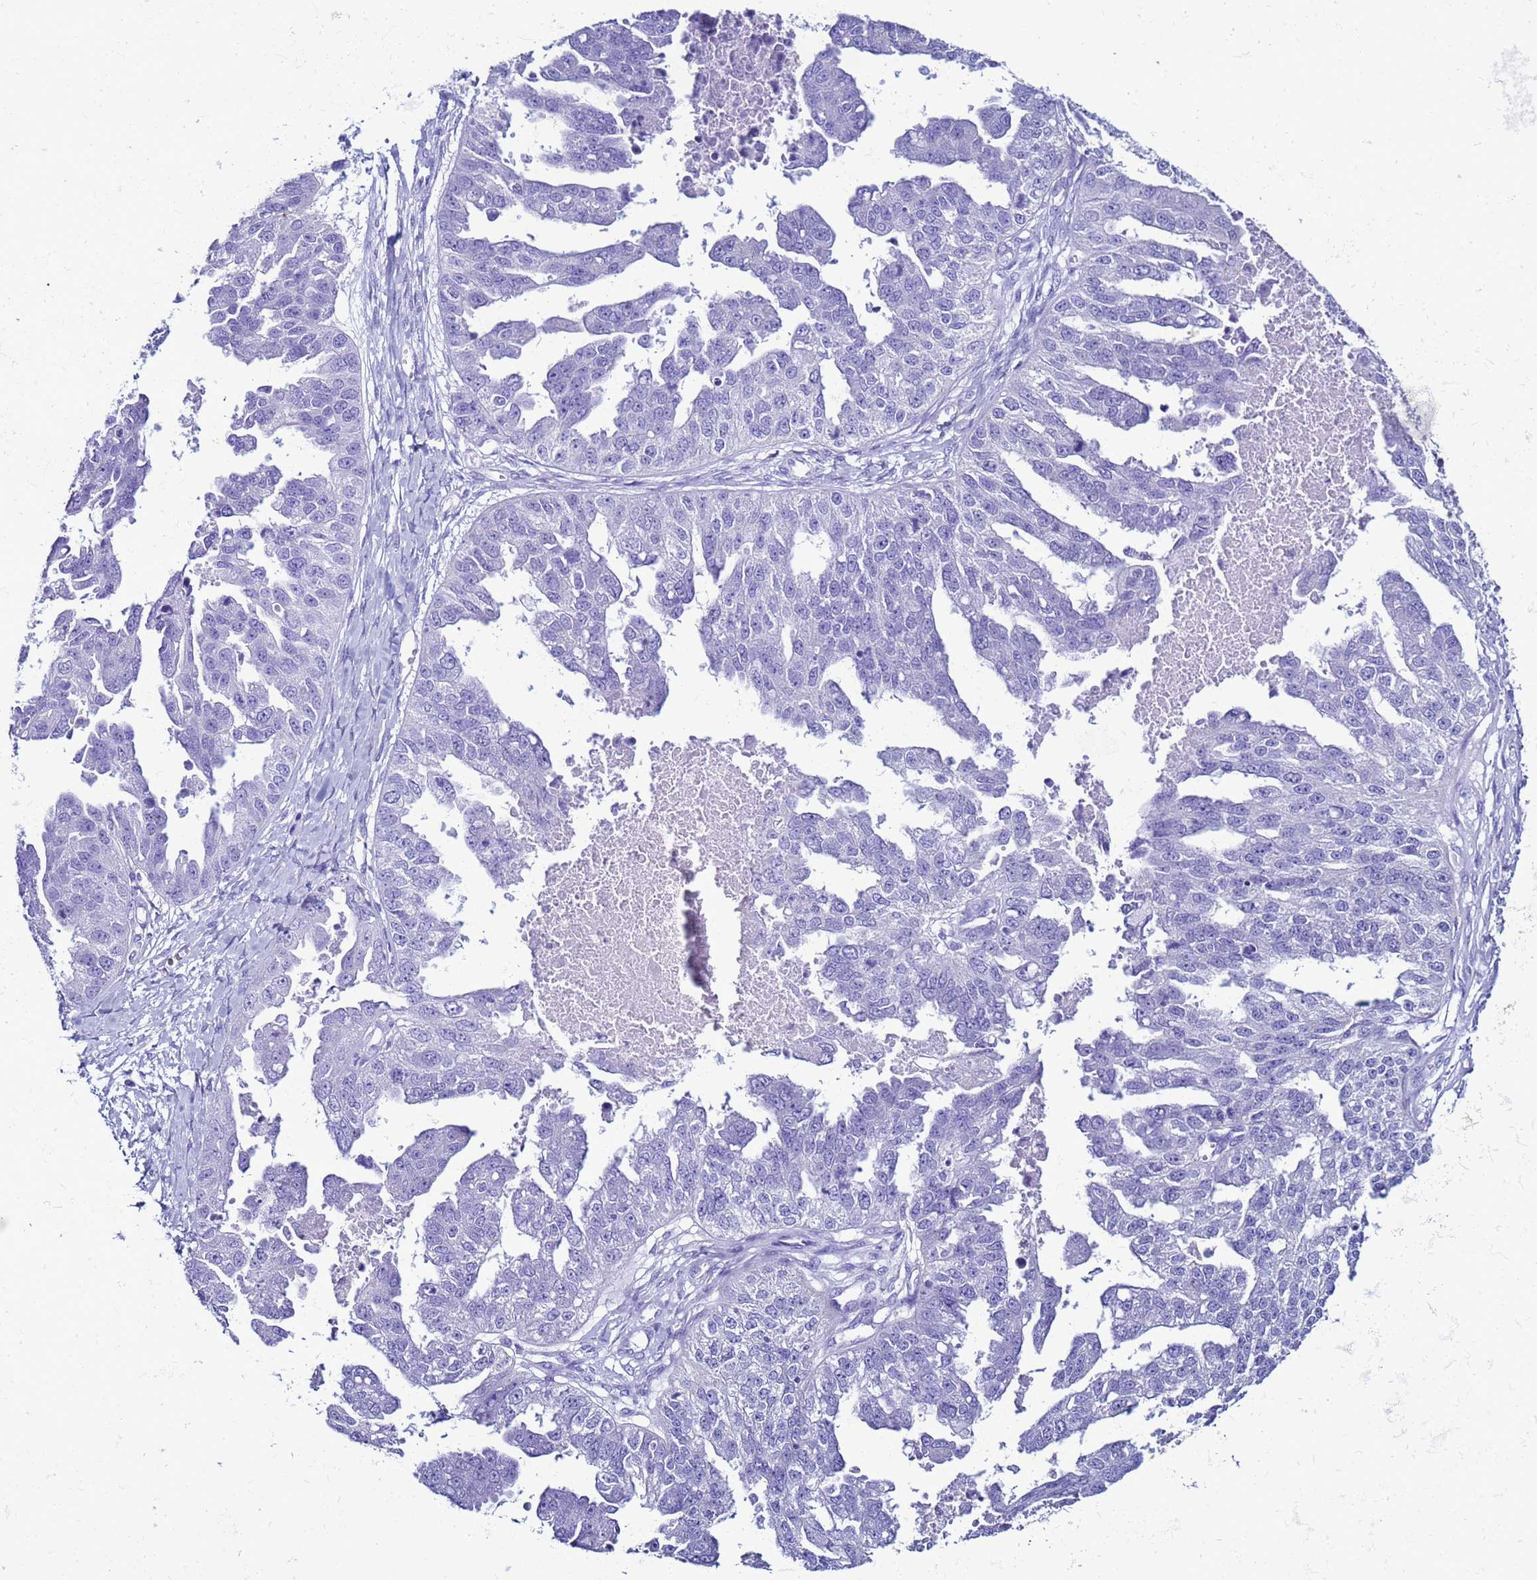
{"staining": {"intensity": "negative", "quantity": "none", "location": "none"}, "tissue": "ovarian cancer", "cell_type": "Tumor cells", "image_type": "cancer", "snomed": [{"axis": "morphology", "description": "Cystadenocarcinoma, serous, NOS"}, {"axis": "topography", "description": "Ovary"}], "caption": "An immunohistochemistry (IHC) photomicrograph of ovarian cancer (serous cystadenocarcinoma) is shown. There is no staining in tumor cells of ovarian cancer (serous cystadenocarcinoma).", "gene": "LCMT1", "patient": {"sex": "female", "age": 58}}